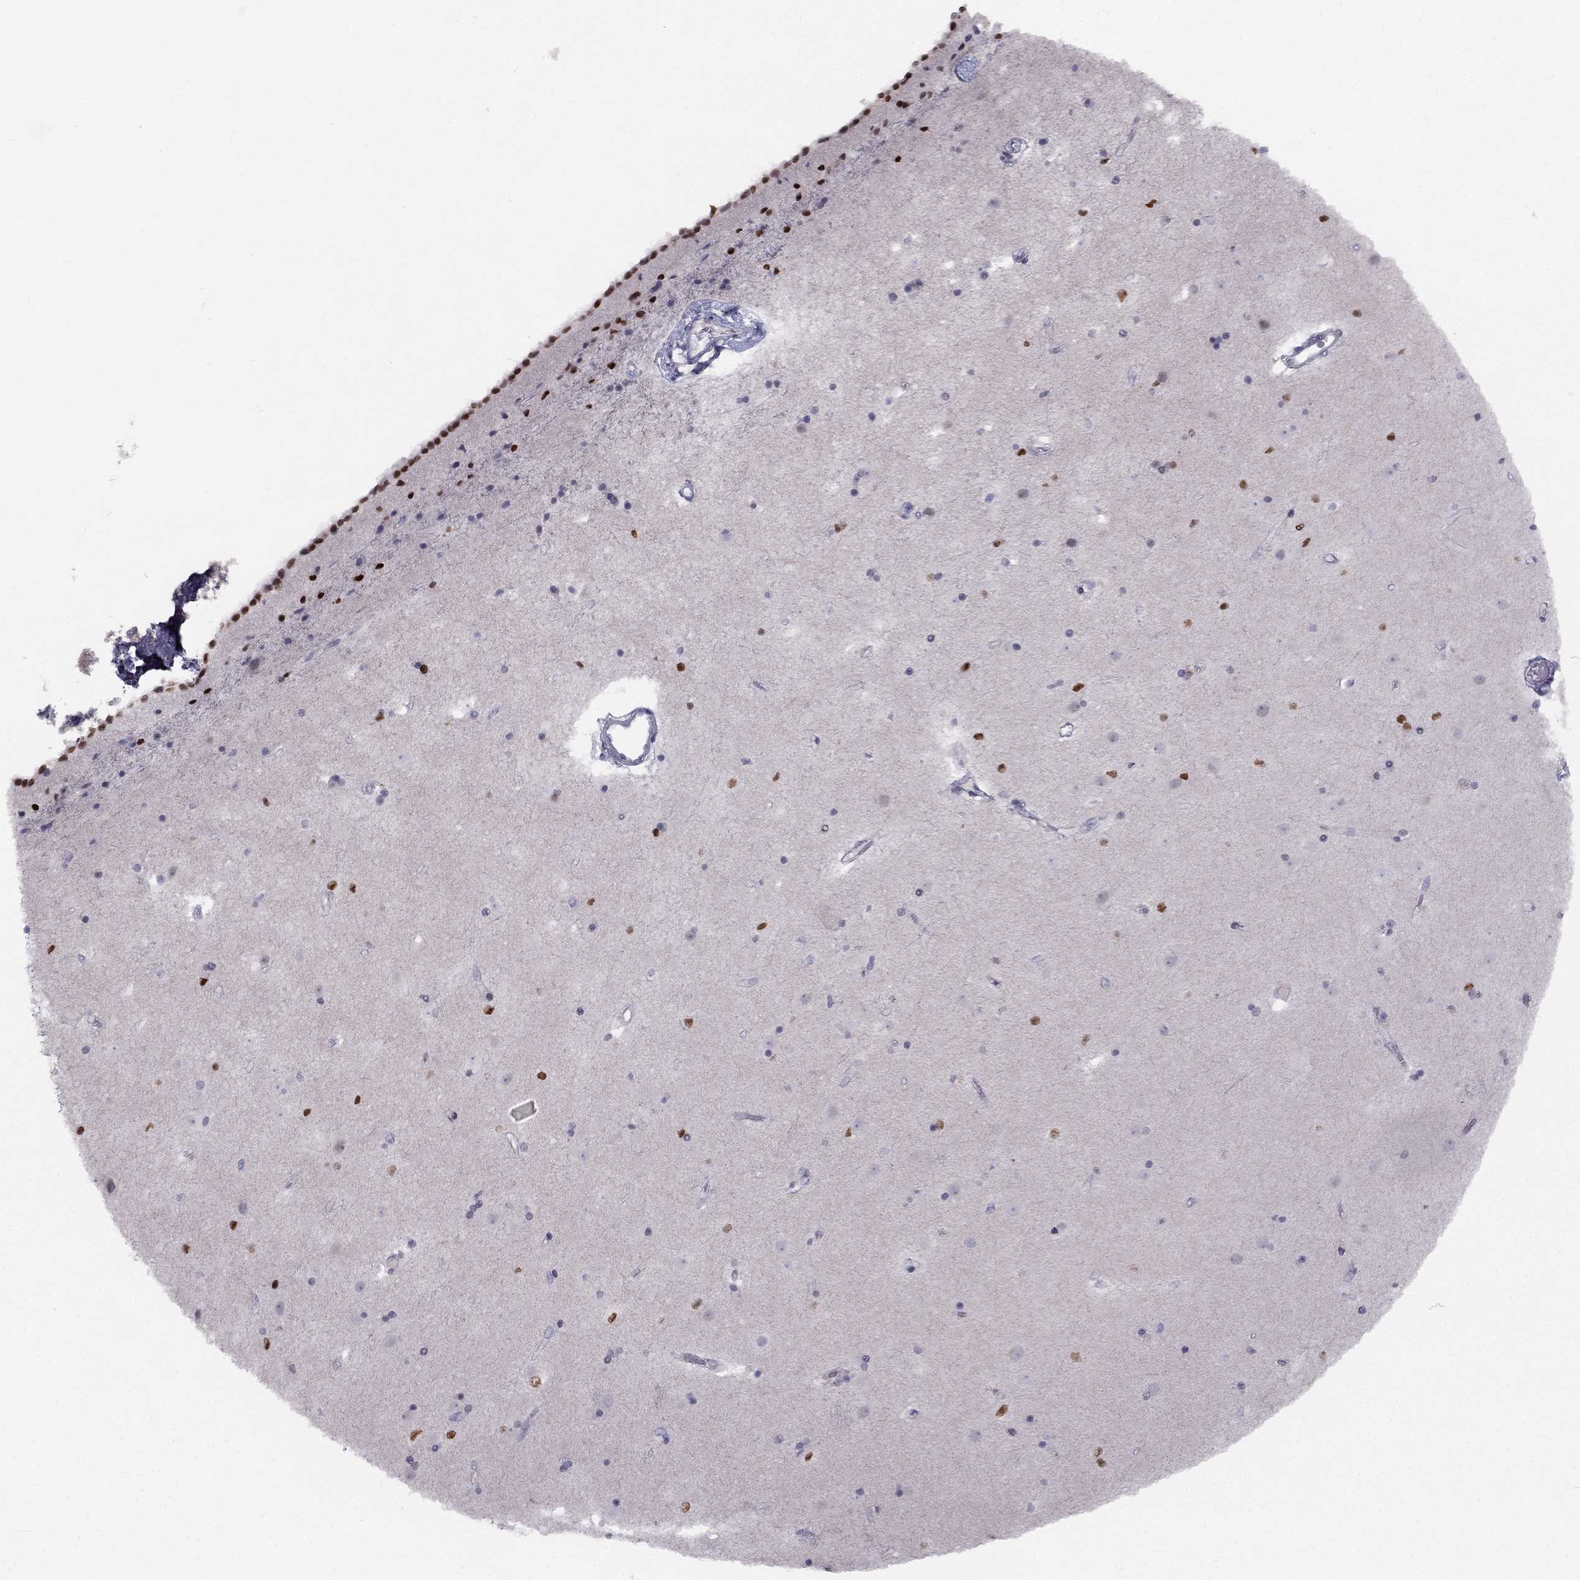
{"staining": {"intensity": "strong", "quantity": "<25%", "location": "nuclear"}, "tissue": "caudate", "cell_type": "Glial cells", "image_type": "normal", "snomed": [{"axis": "morphology", "description": "Normal tissue, NOS"}, {"axis": "topography", "description": "Lateral ventricle wall"}], "caption": "Brown immunohistochemical staining in unremarkable human caudate displays strong nuclear positivity in about <25% of glial cells. The protein of interest is shown in brown color, while the nuclei are stained blue.", "gene": "TRPS1", "patient": {"sex": "female", "age": 71}}